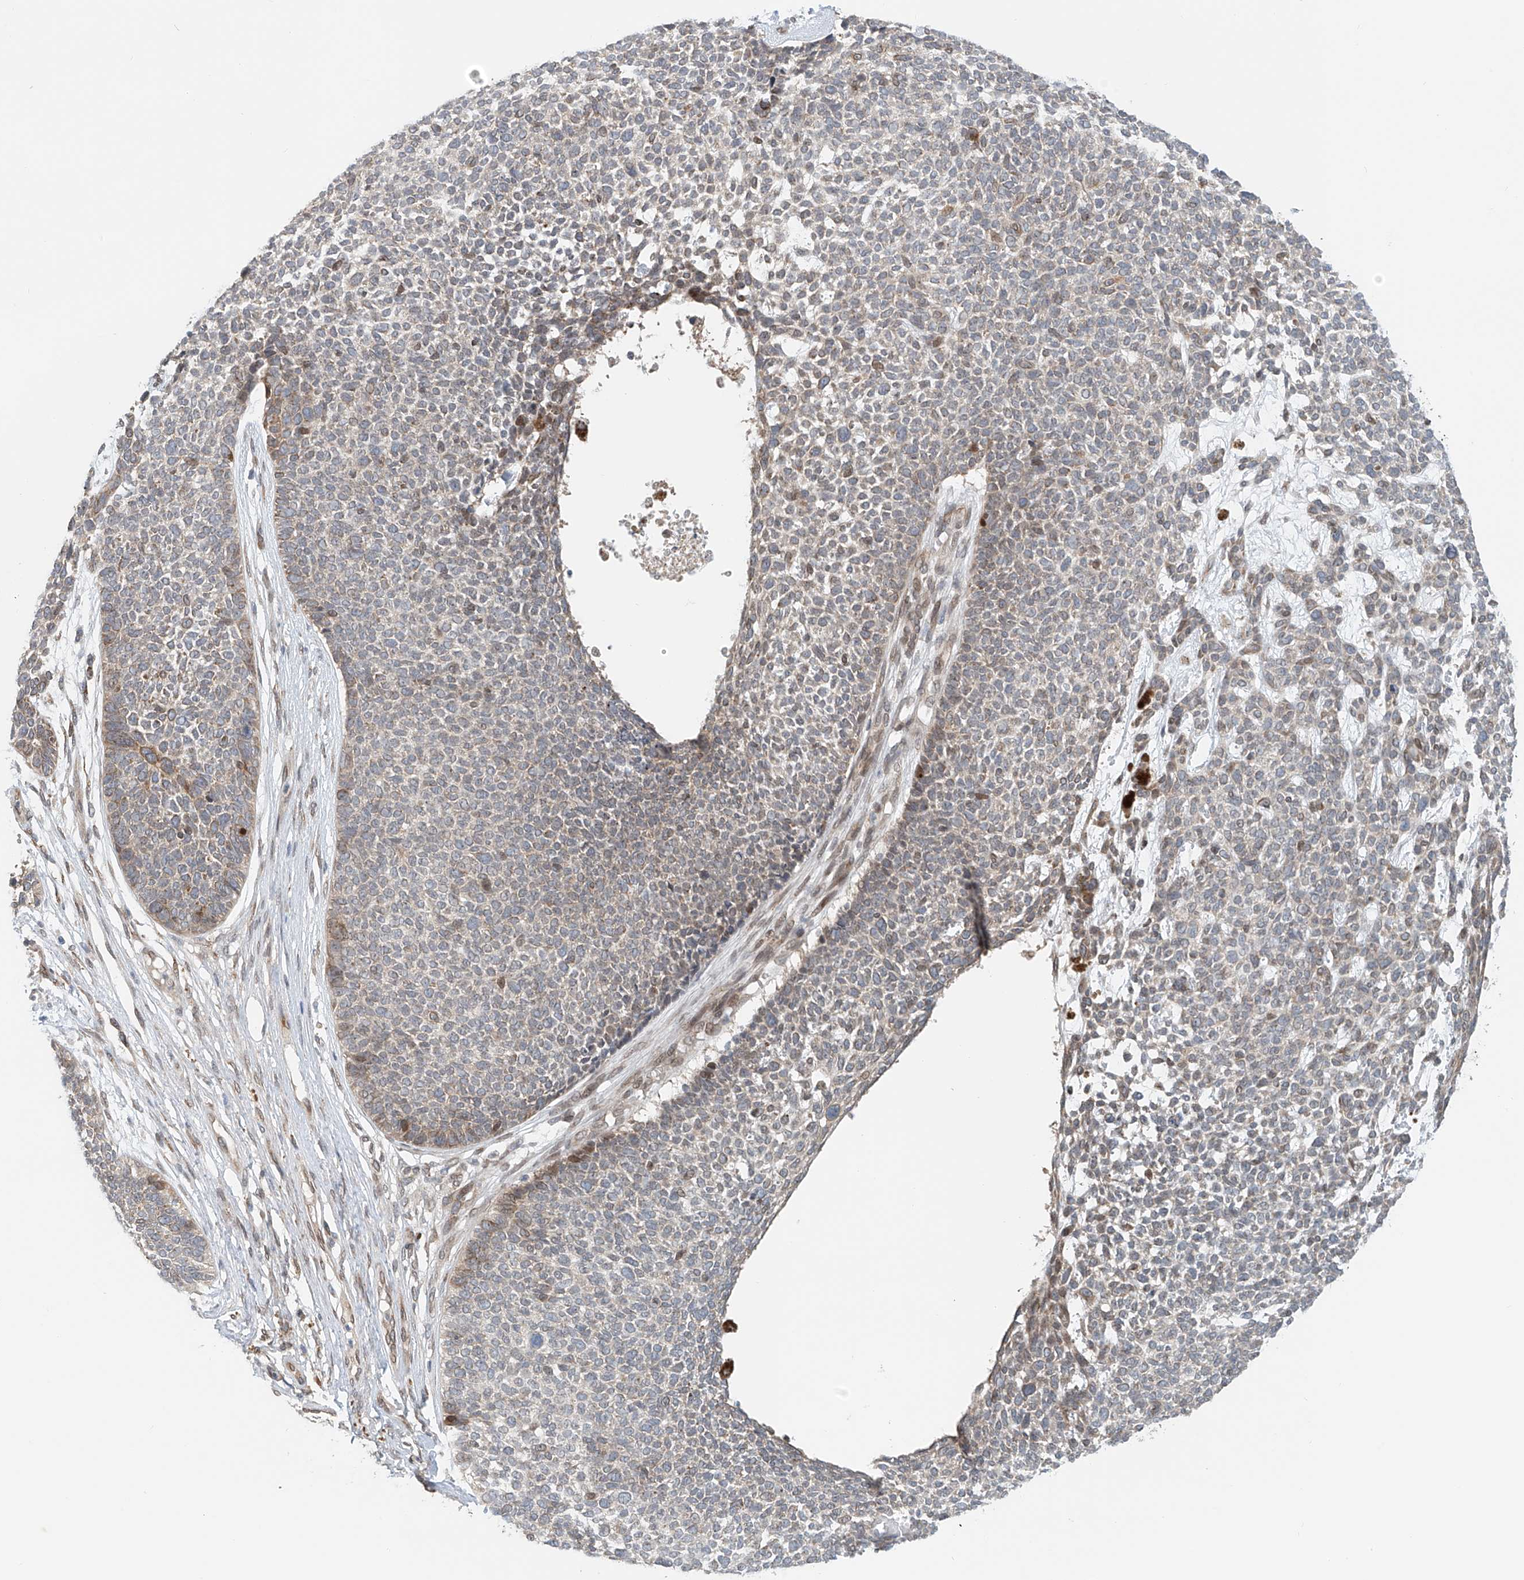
{"staining": {"intensity": "weak", "quantity": "<25%", "location": "cytoplasmic/membranous"}, "tissue": "skin cancer", "cell_type": "Tumor cells", "image_type": "cancer", "snomed": [{"axis": "morphology", "description": "Basal cell carcinoma"}, {"axis": "topography", "description": "Skin"}], "caption": "Skin cancer (basal cell carcinoma) stained for a protein using immunohistochemistry (IHC) displays no staining tumor cells.", "gene": "STARD9", "patient": {"sex": "female", "age": 84}}